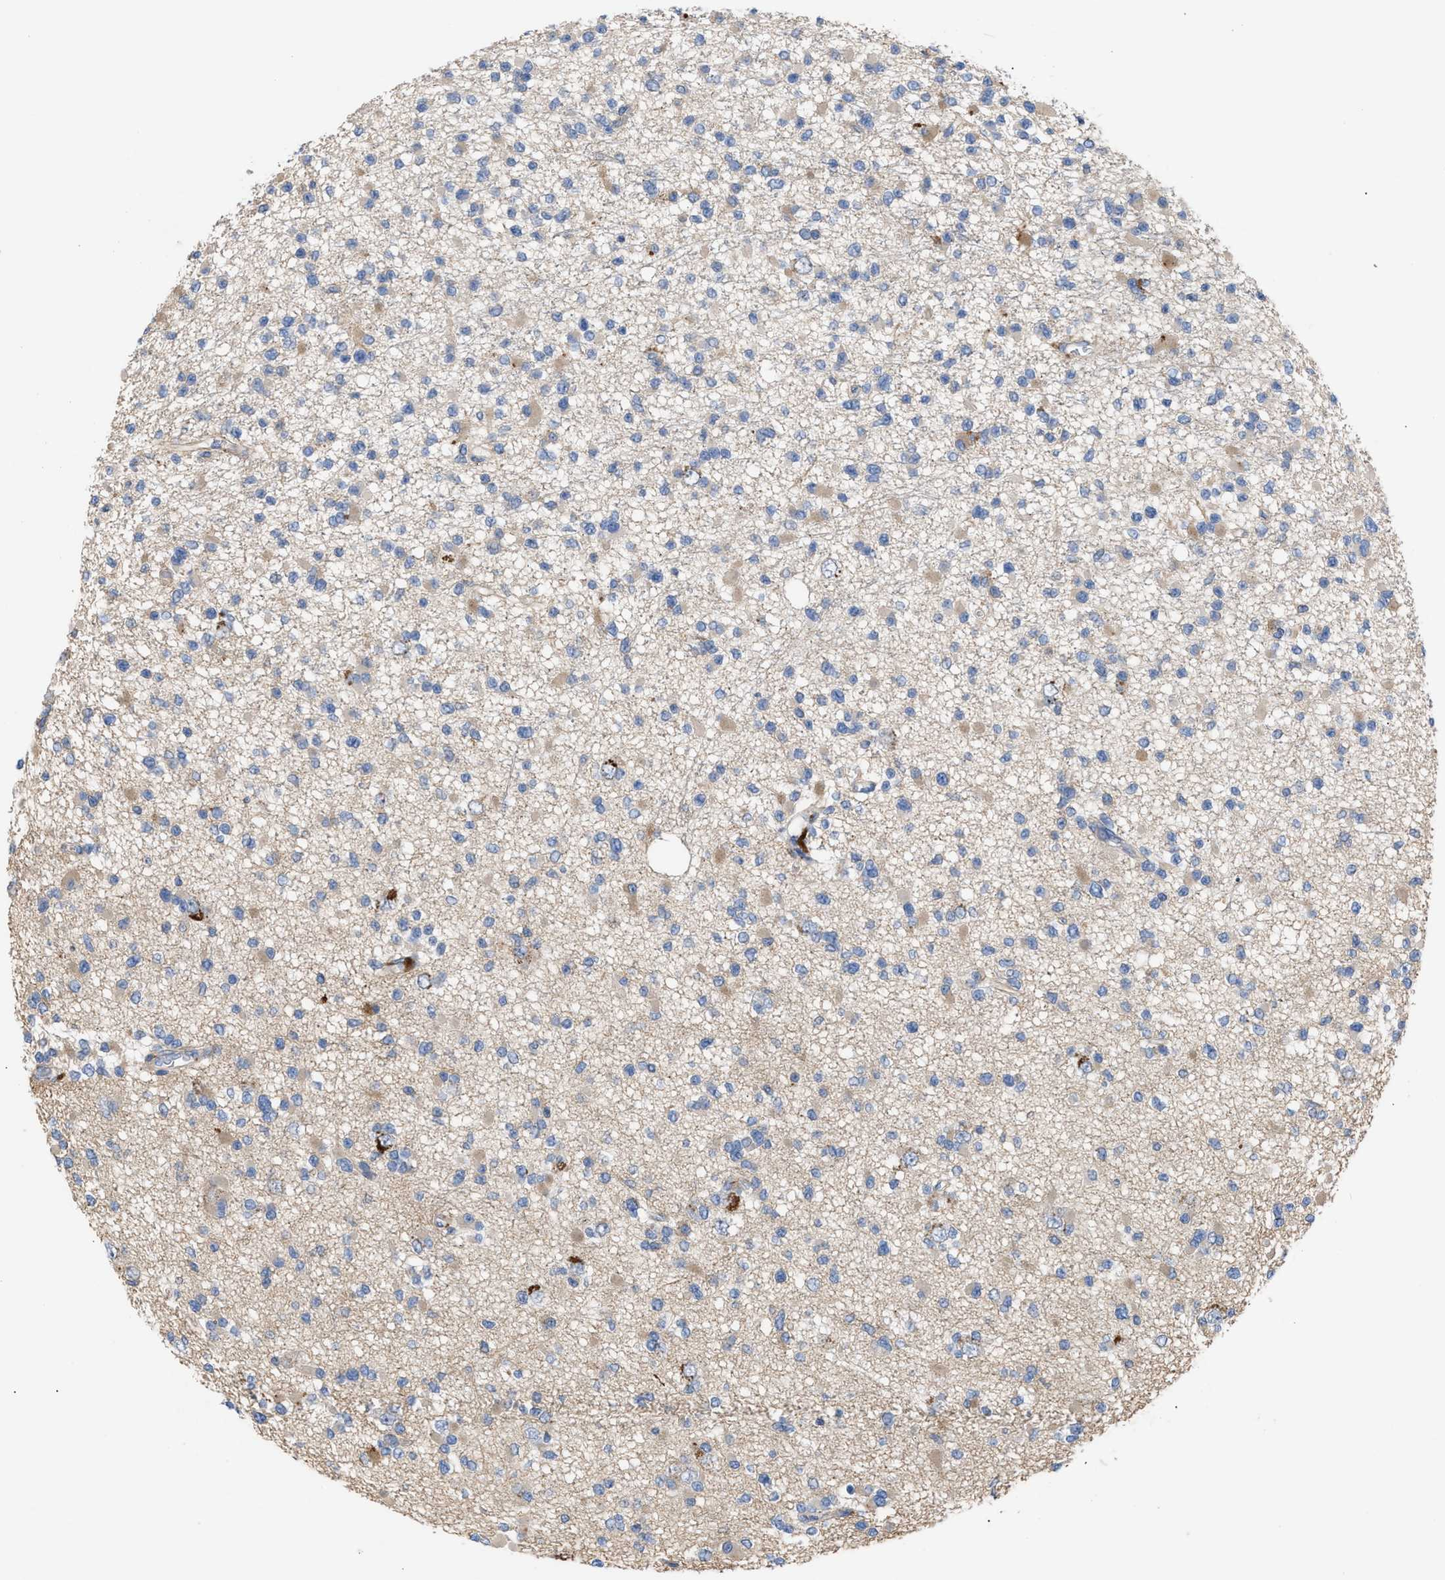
{"staining": {"intensity": "weak", "quantity": "25%-75%", "location": "cytoplasmic/membranous"}, "tissue": "glioma", "cell_type": "Tumor cells", "image_type": "cancer", "snomed": [{"axis": "morphology", "description": "Glioma, malignant, Low grade"}, {"axis": "topography", "description": "Brain"}], "caption": "A high-resolution histopathology image shows IHC staining of glioma, which reveals weak cytoplasmic/membranous positivity in about 25%-75% of tumor cells.", "gene": "MBTD1", "patient": {"sex": "female", "age": 22}}